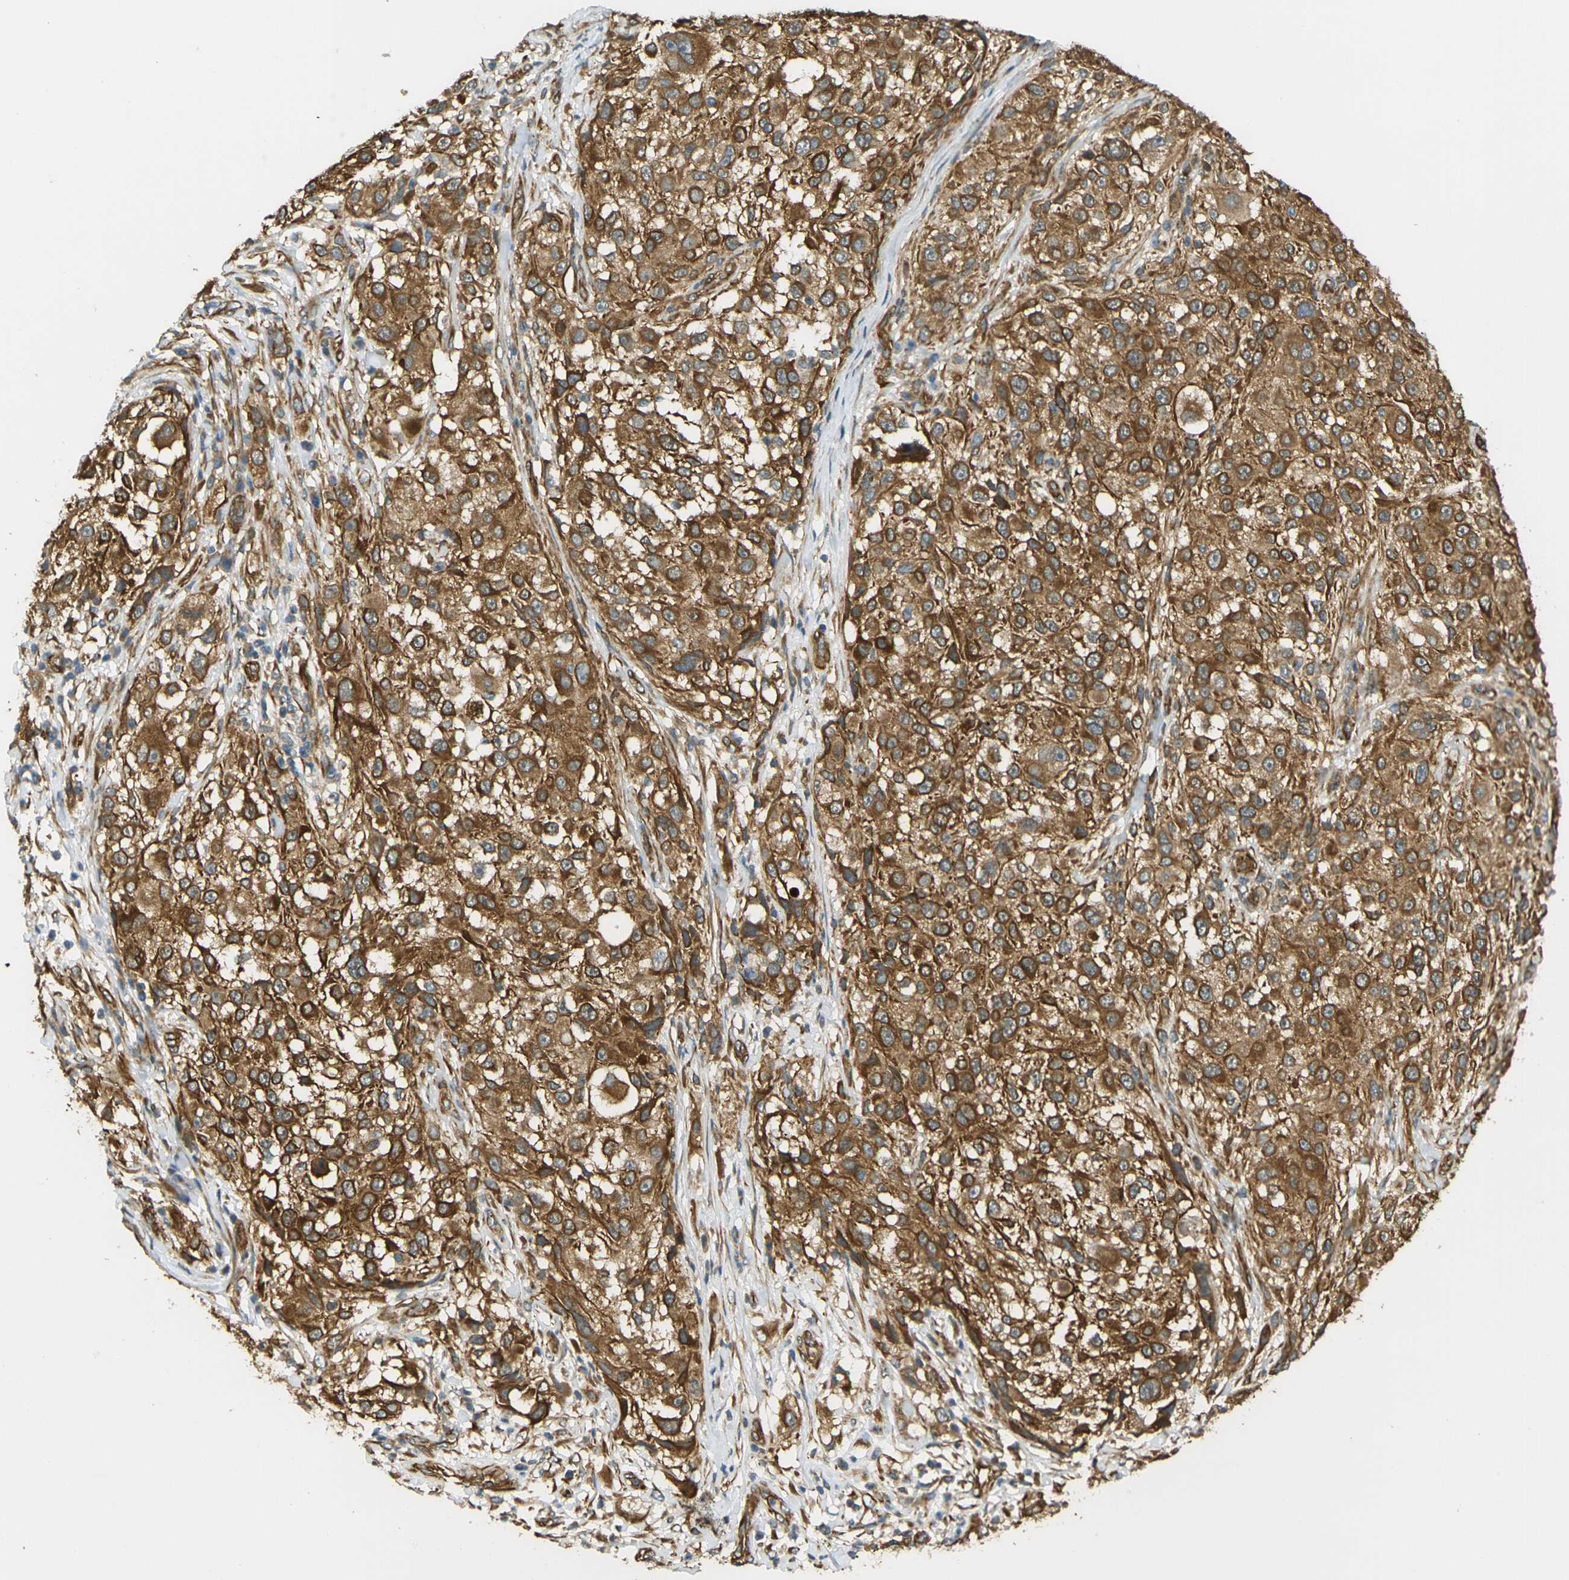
{"staining": {"intensity": "strong", "quantity": ">75%", "location": "cytoplasmic/membranous"}, "tissue": "melanoma", "cell_type": "Tumor cells", "image_type": "cancer", "snomed": [{"axis": "morphology", "description": "Necrosis, NOS"}, {"axis": "morphology", "description": "Malignant melanoma, NOS"}, {"axis": "topography", "description": "Skin"}], "caption": "Protein positivity by immunohistochemistry reveals strong cytoplasmic/membranous expression in approximately >75% of tumor cells in malignant melanoma.", "gene": "CYTH3", "patient": {"sex": "female", "age": 87}}